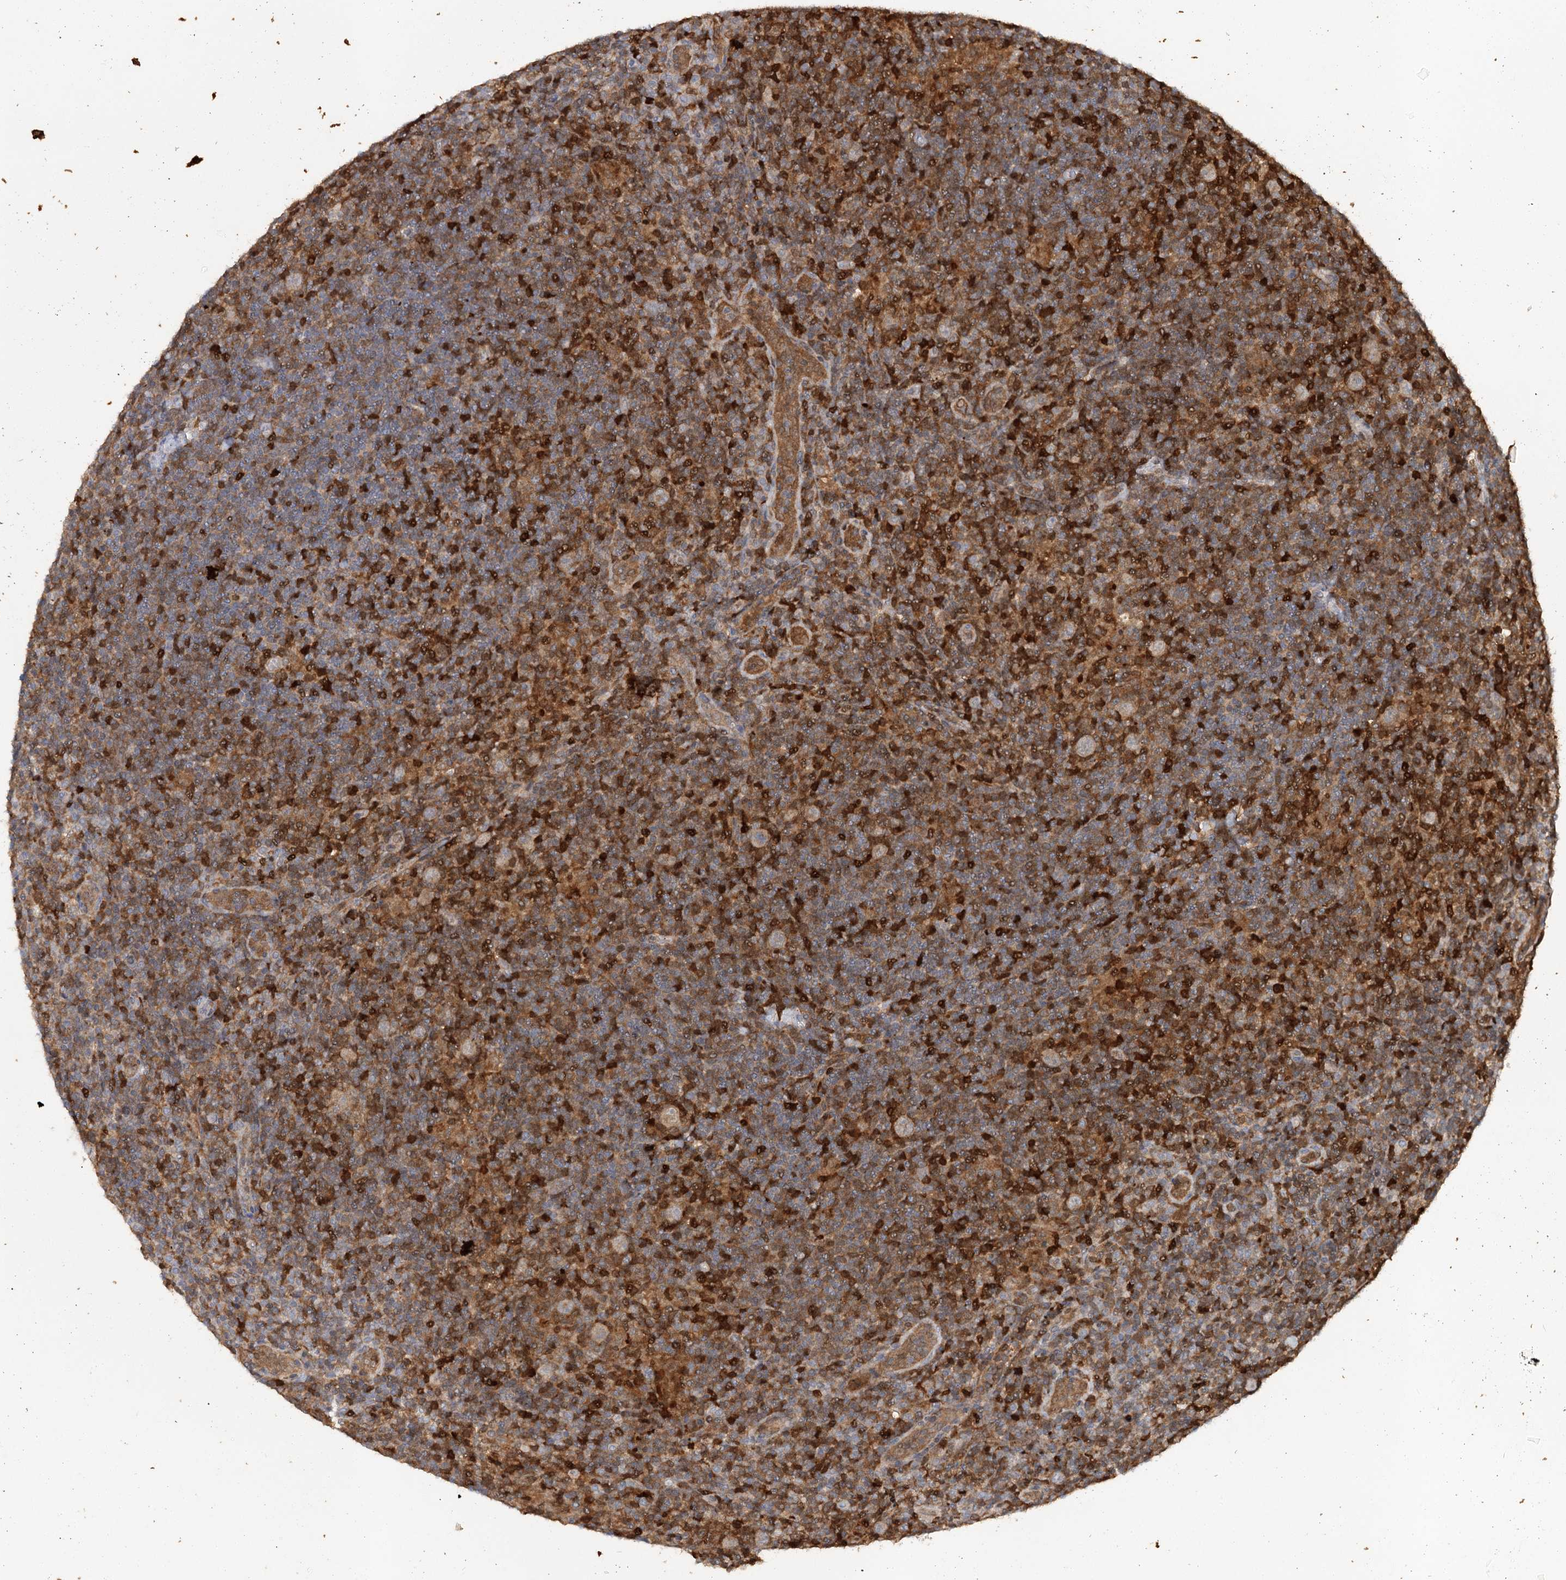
{"staining": {"intensity": "moderate", "quantity": ">75%", "location": "cytoplasmic/membranous"}, "tissue": "lymphoma", "cell_type": "Tumor cells", "image_type": "cancer", "snomed": [{"axis": "morphology", "description": "Hodgkin's disease, NOS"}, {"axis": "topography", "description": "Lymph node"}], "caption": "DAB immunohistochemical staining of human Hodgkin's disease shows moderate cytoplasmic/membranous protein positivity in about >75% of tumor cells. (brown staining indicates protein expression, while blue staining denotes nuclei).", "gene": "SLC41A2", "patient": {"sex": "female", "age": 57}}